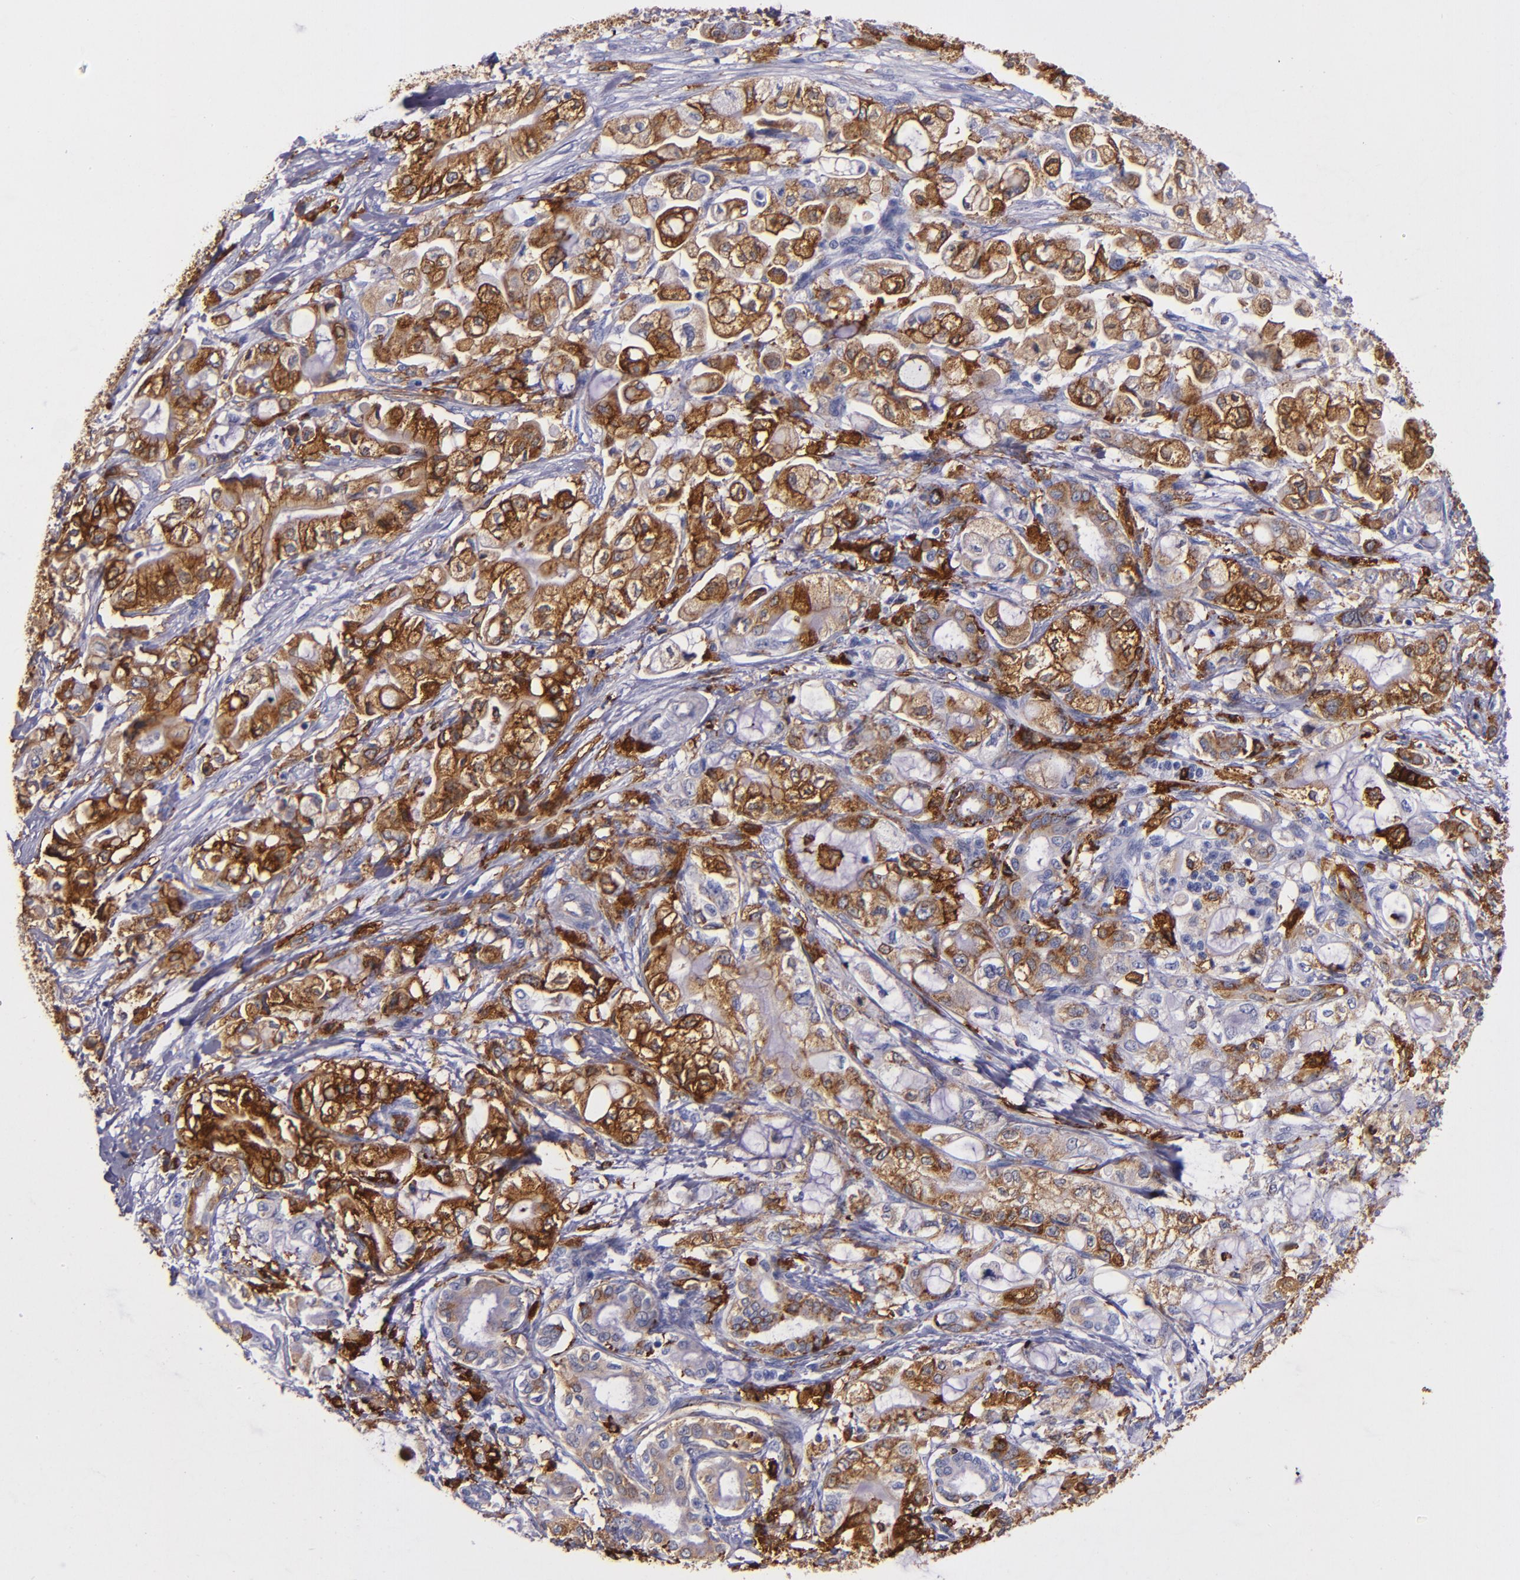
{"staining": {"intensity": "moderate", "quantity": ">75%", "location": "cytoplasmic/membranous"}, "tissue": "pancreatic cancer", "cell_type": "Tumor cells", "image_type": "cancer", "snomed": [{"axis": "morphology", "description": "Adenocarcinoma, NOS"}, {"axis": "topography", "description": "Pancreas"}], "caption": "Human pancreatic adenocarcinoma stained with a protein marker exhibits moderate staining in tumor cells.", "gene": "HLA-DRA", "patient": {"sex": "male", "age": 79}}